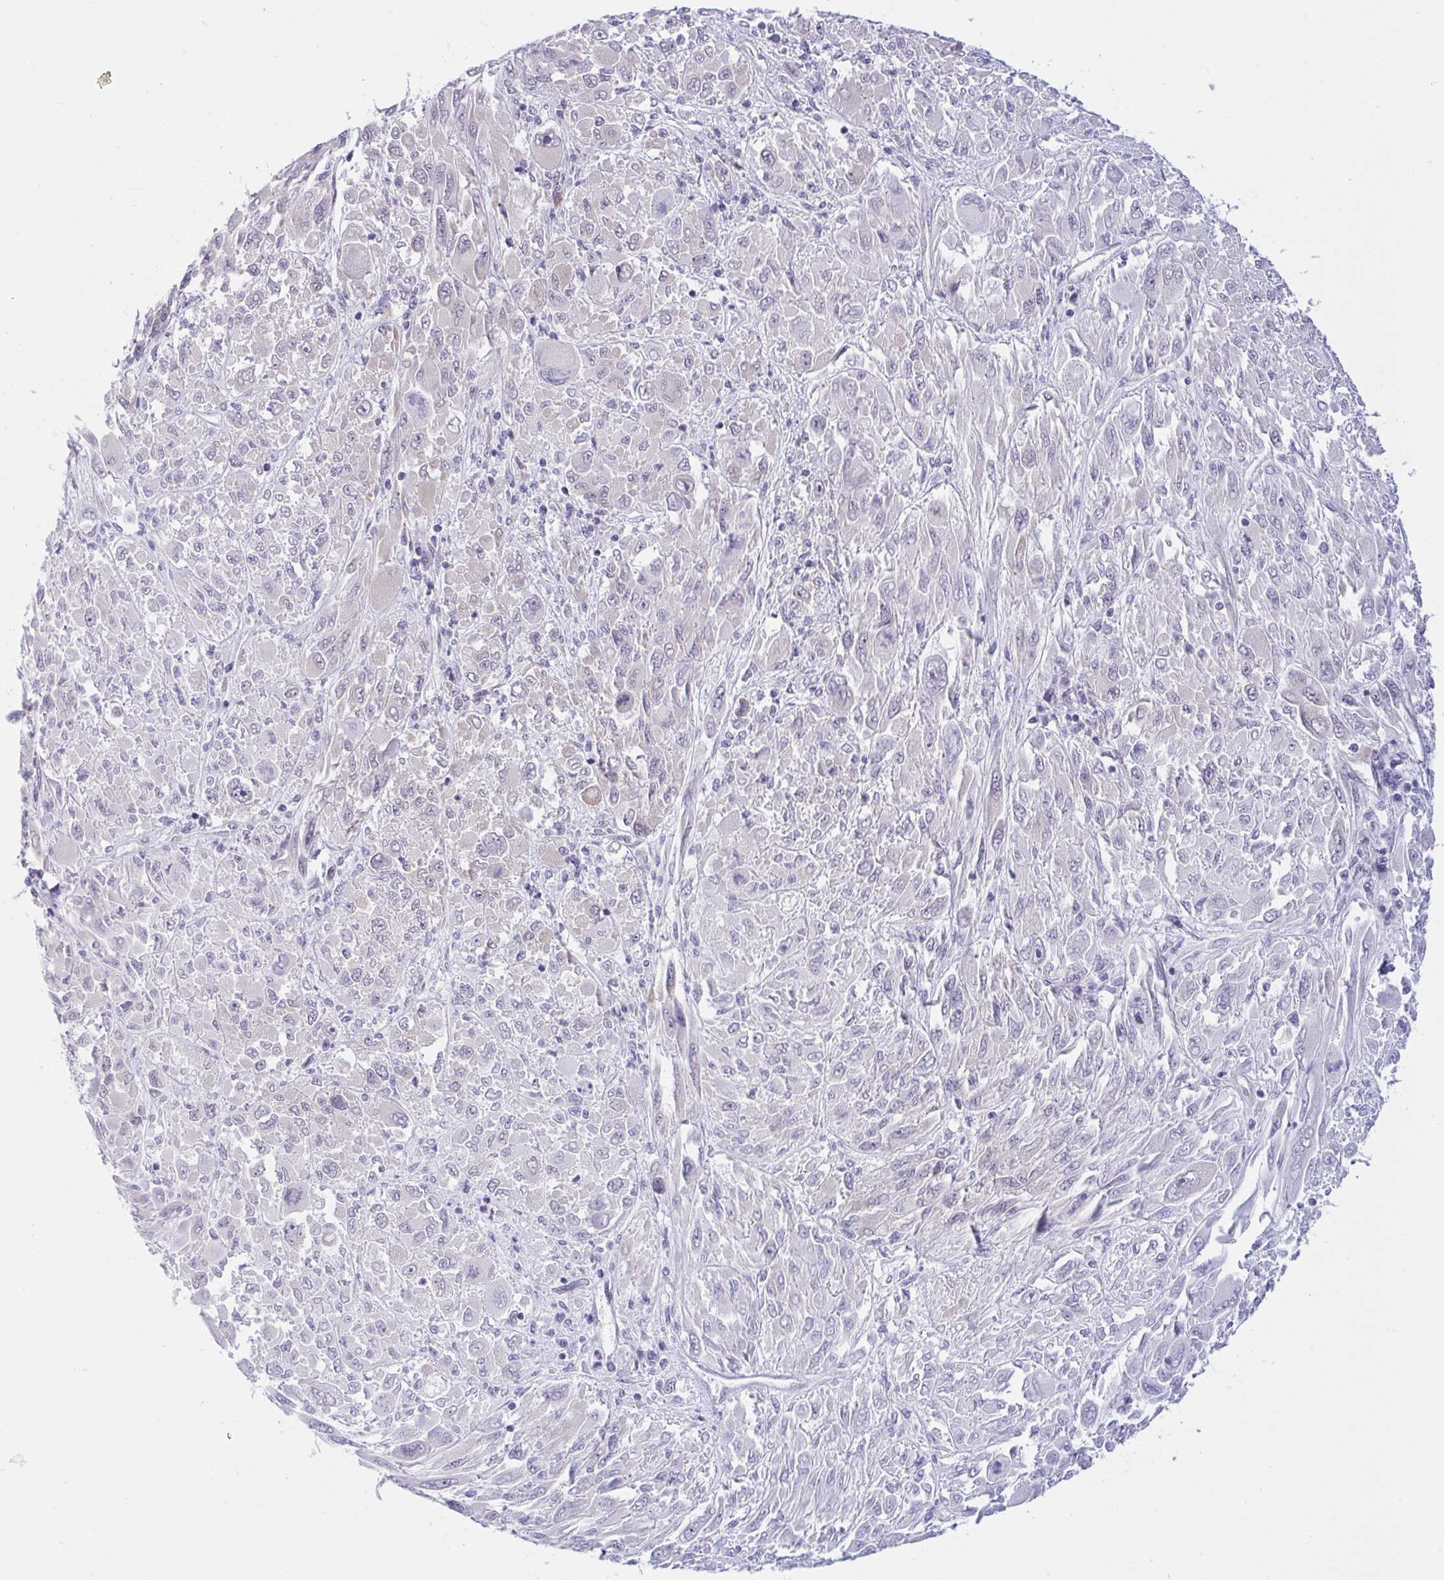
{"staining": {"intensity": "negative", "quantity": "none", "location": "none"}, "tissue": "melanoma", "cell_type": "Tumor cells", "image_type": "cancer", "snomed": [{"axis": "morphology", "description": "Malignant melanoma, NOS"}, {"axis": "topography", "description": "Skin"}], "caption": "Melanoma stained for a protein using IHC exhibits no staining tumor cells.", "gene": "CAMLG", "patient": {"sex": "female", "age": 91}}